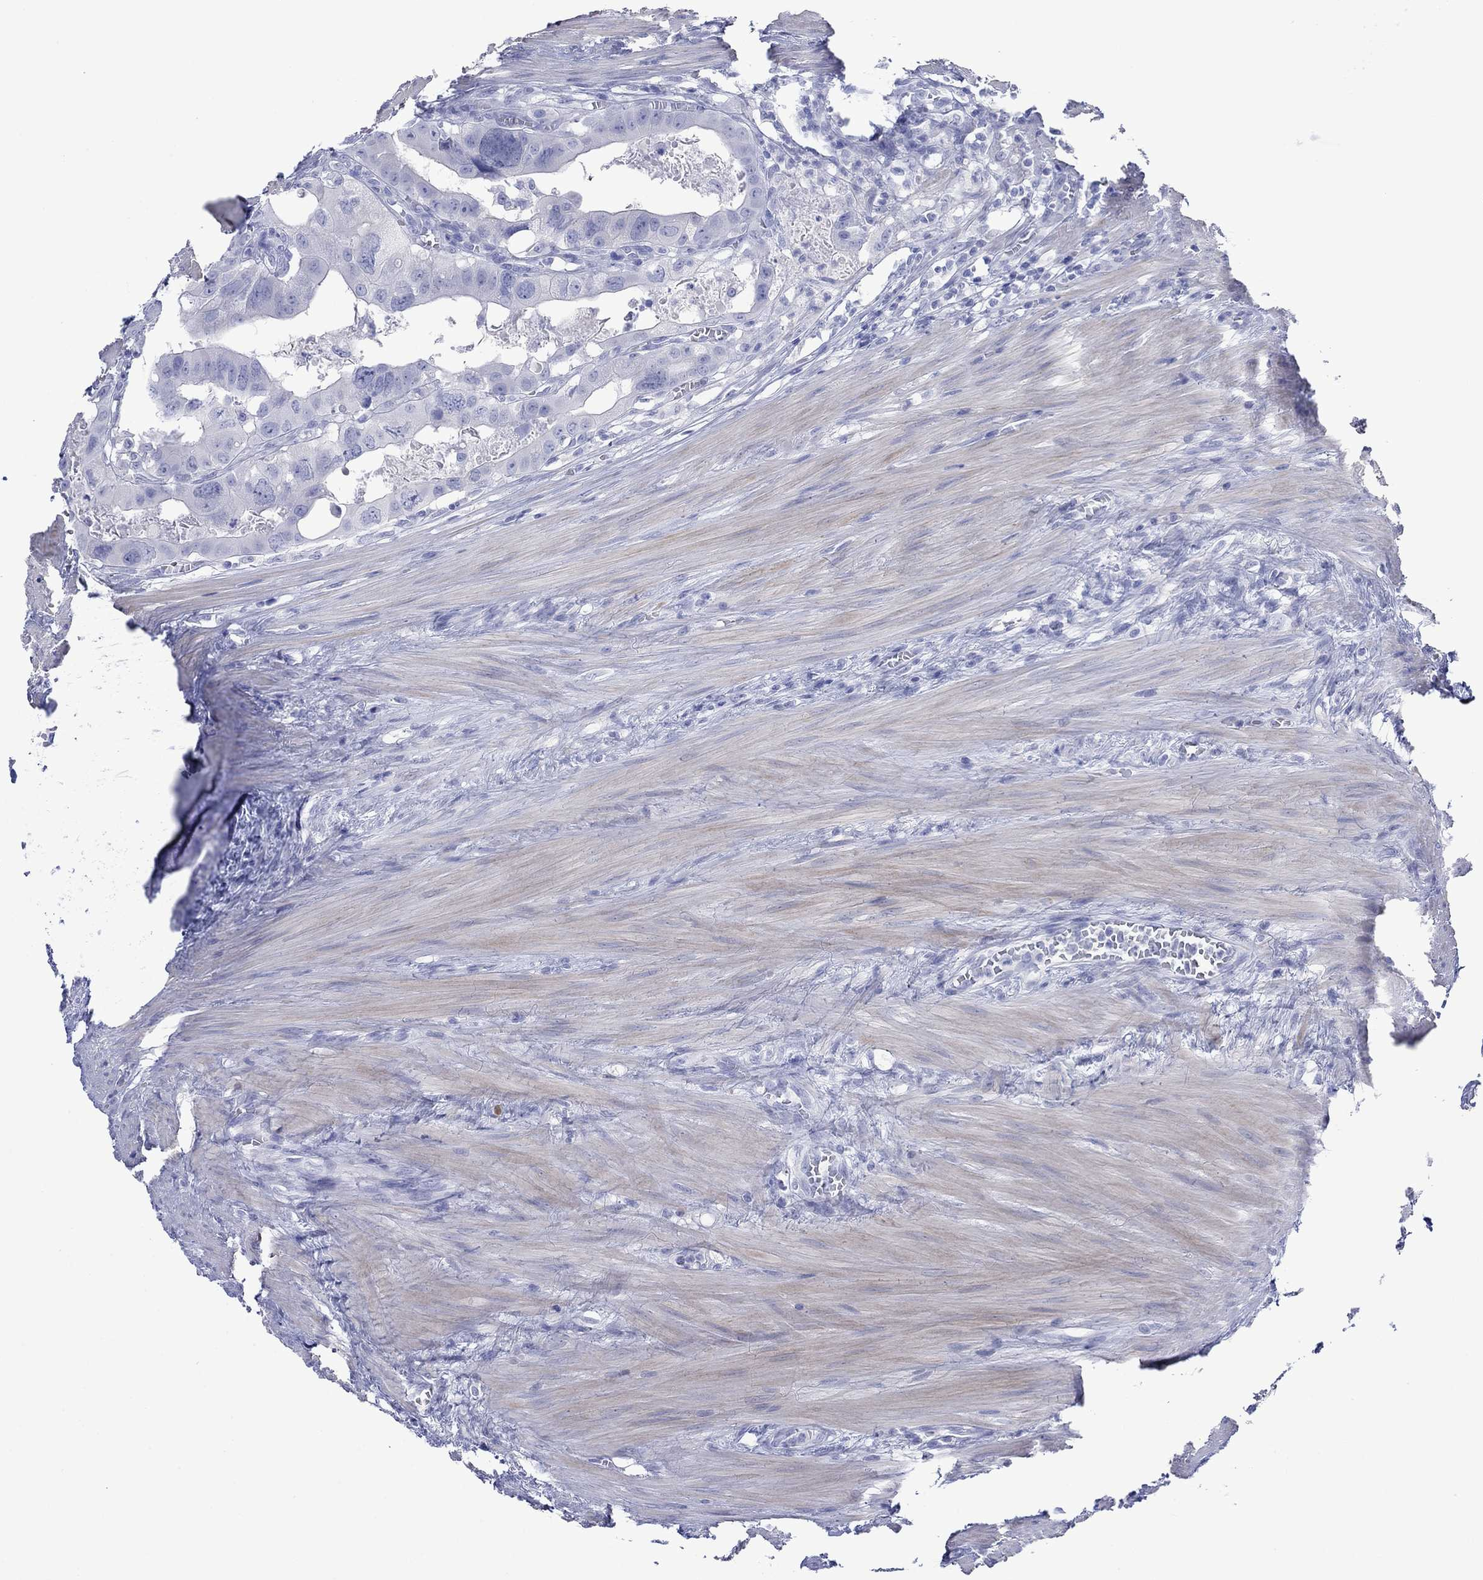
{"staining": {"intensity": "negative", "quantity": "none", "location": "none"}, "tissue": "colorectal cancer", "cell_type": "Tumor cells", "image_type": "cancer", "snomed": [{"axis": "morphology", "description": "Adenocarcinoma, NOS"}, {"axis": "topography", "description": "Rectum"}], "caption": "High power microscopy histopathology image of an immunohistochemistry image of colorectal cancer (adenocarcinoma), revealing no significant positivity in tumor cells.", "gene": "MLANA", "patient": {"sex": "male", "age": 64}}